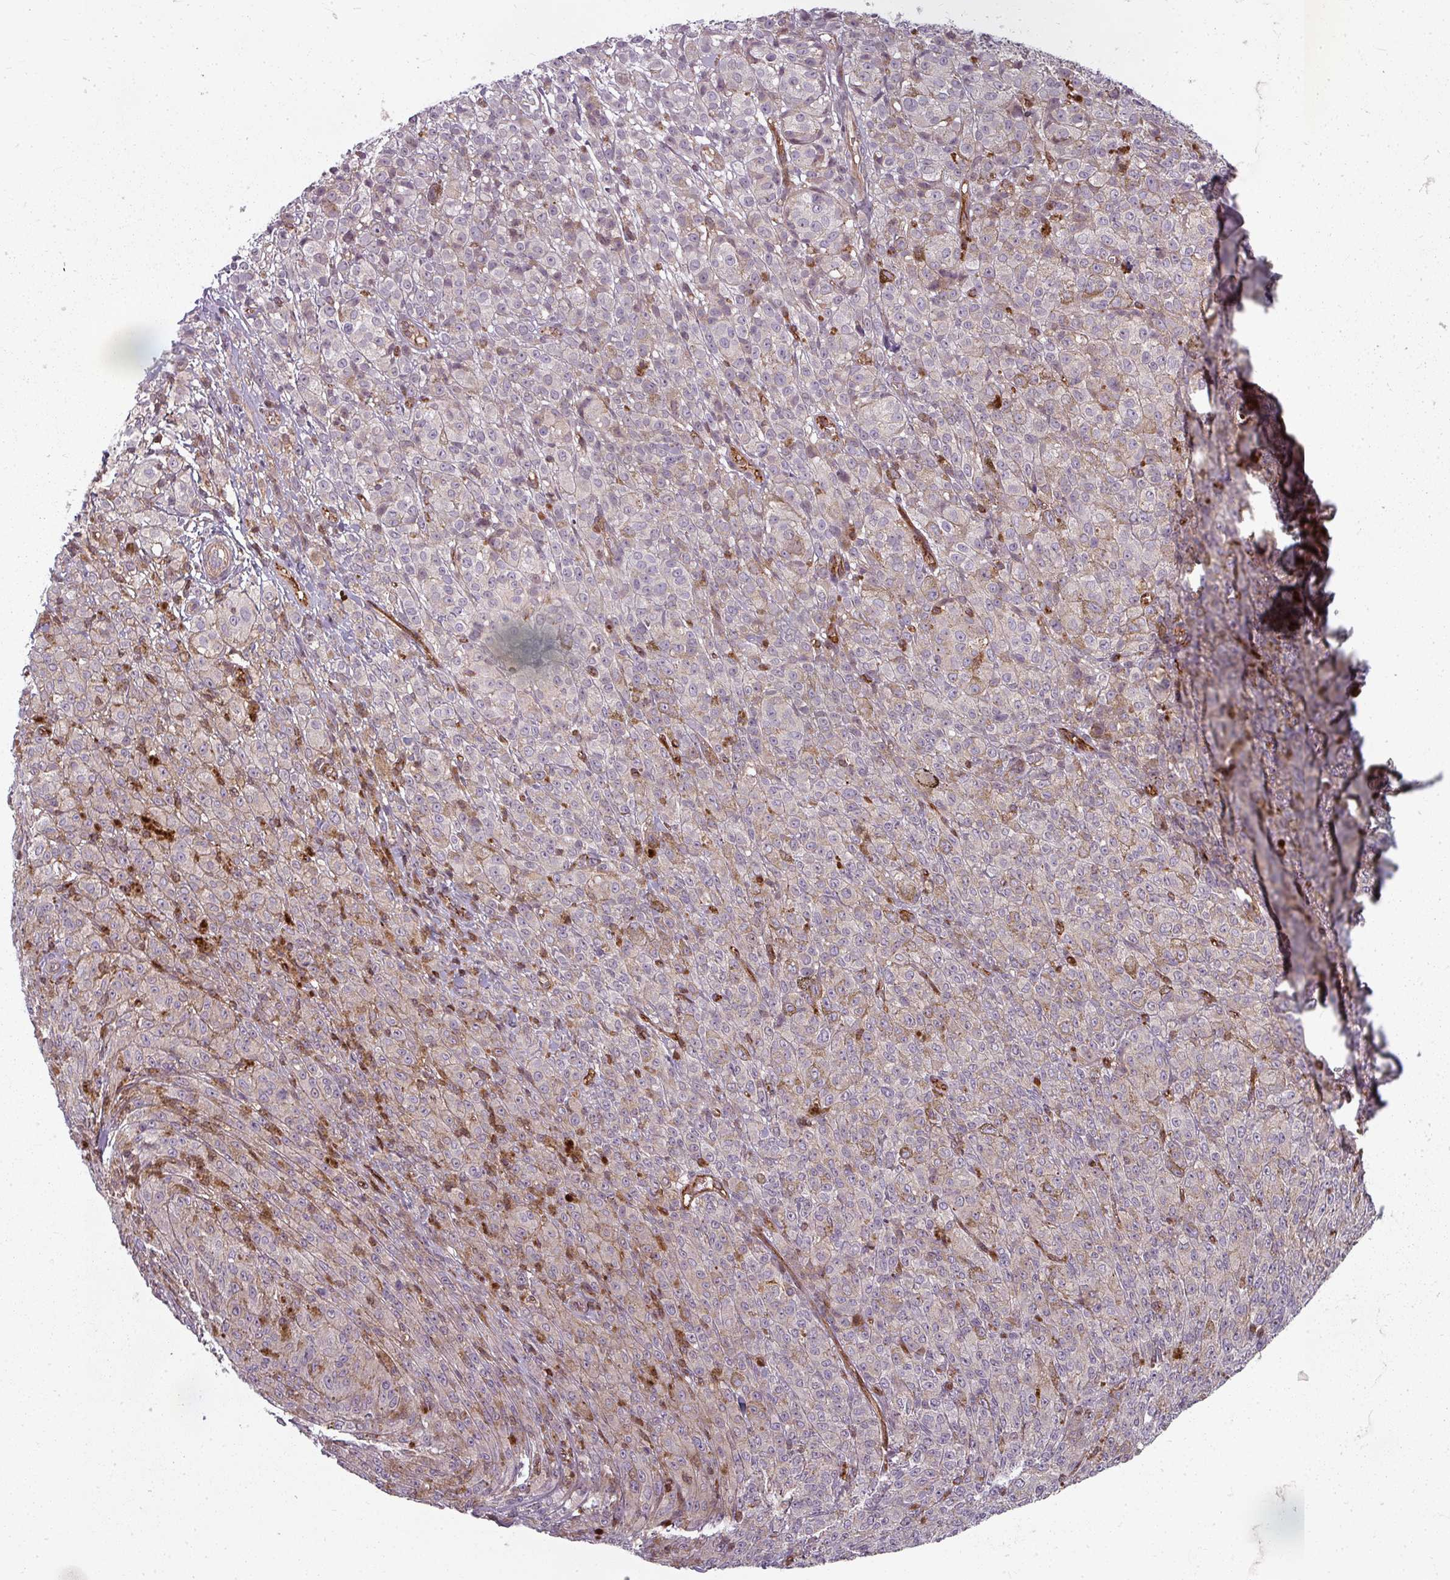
{"staining": {"intensity": "negative", "quantity": "none", "location": "none"}, "tissue": "melanoma", "cell_type": "Tumor cells", "image_type": "cancer", "snomed": [{"axis": "morphology", "description": "Malignant melanoma, NOS"}, {"axis": "topography", "description": "Skin"}], "caption": "Image shows no protein expression in tumor cells of melanoma tissue. The staining is performed using DAB brown chromogen with nuclei counter-stained in using hematoxylin.", "gene": "CLIC1", "patient": {"sex": "female", "age": 52}}